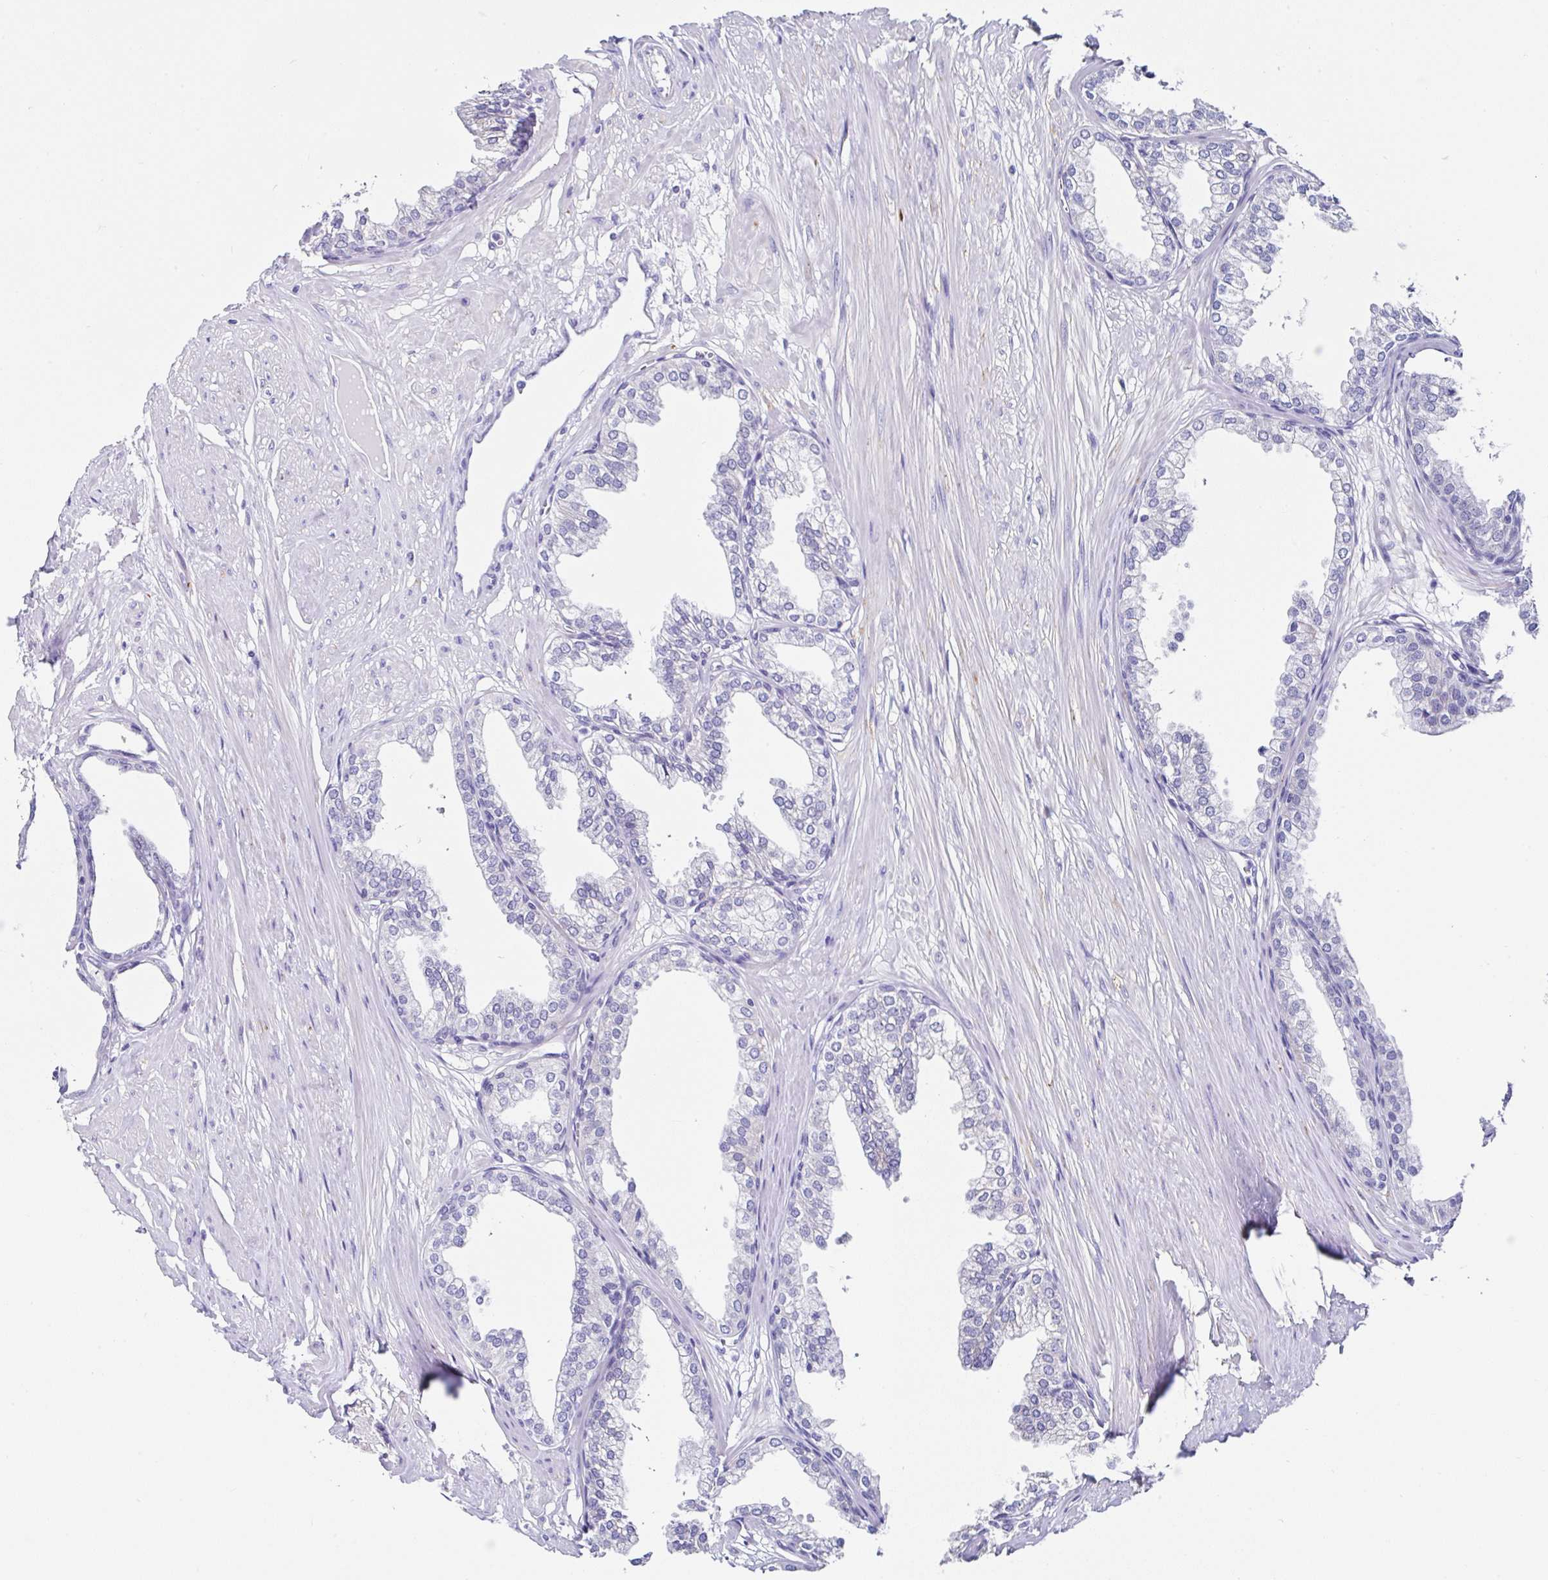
{"staining": {"intensity": "negative", "quantity": "none", "location": "none"}, "tissue": "prostate", "cell_type": "Glandular cells", "image_type": "normal", "snomed": [{"axis": "morphology", "description": "Normal tissue, NOS"}, {"axis": "topography", "description": "Prostate"}, {"axis": "topography", "description": "Peripheral nerve tissue"}], "caption": "Micrograph shows no protein positivity in glandular cells of normal prostate.", "gene": "TMPRSS11E", "patient": {"sex": "male", "age": 55}}